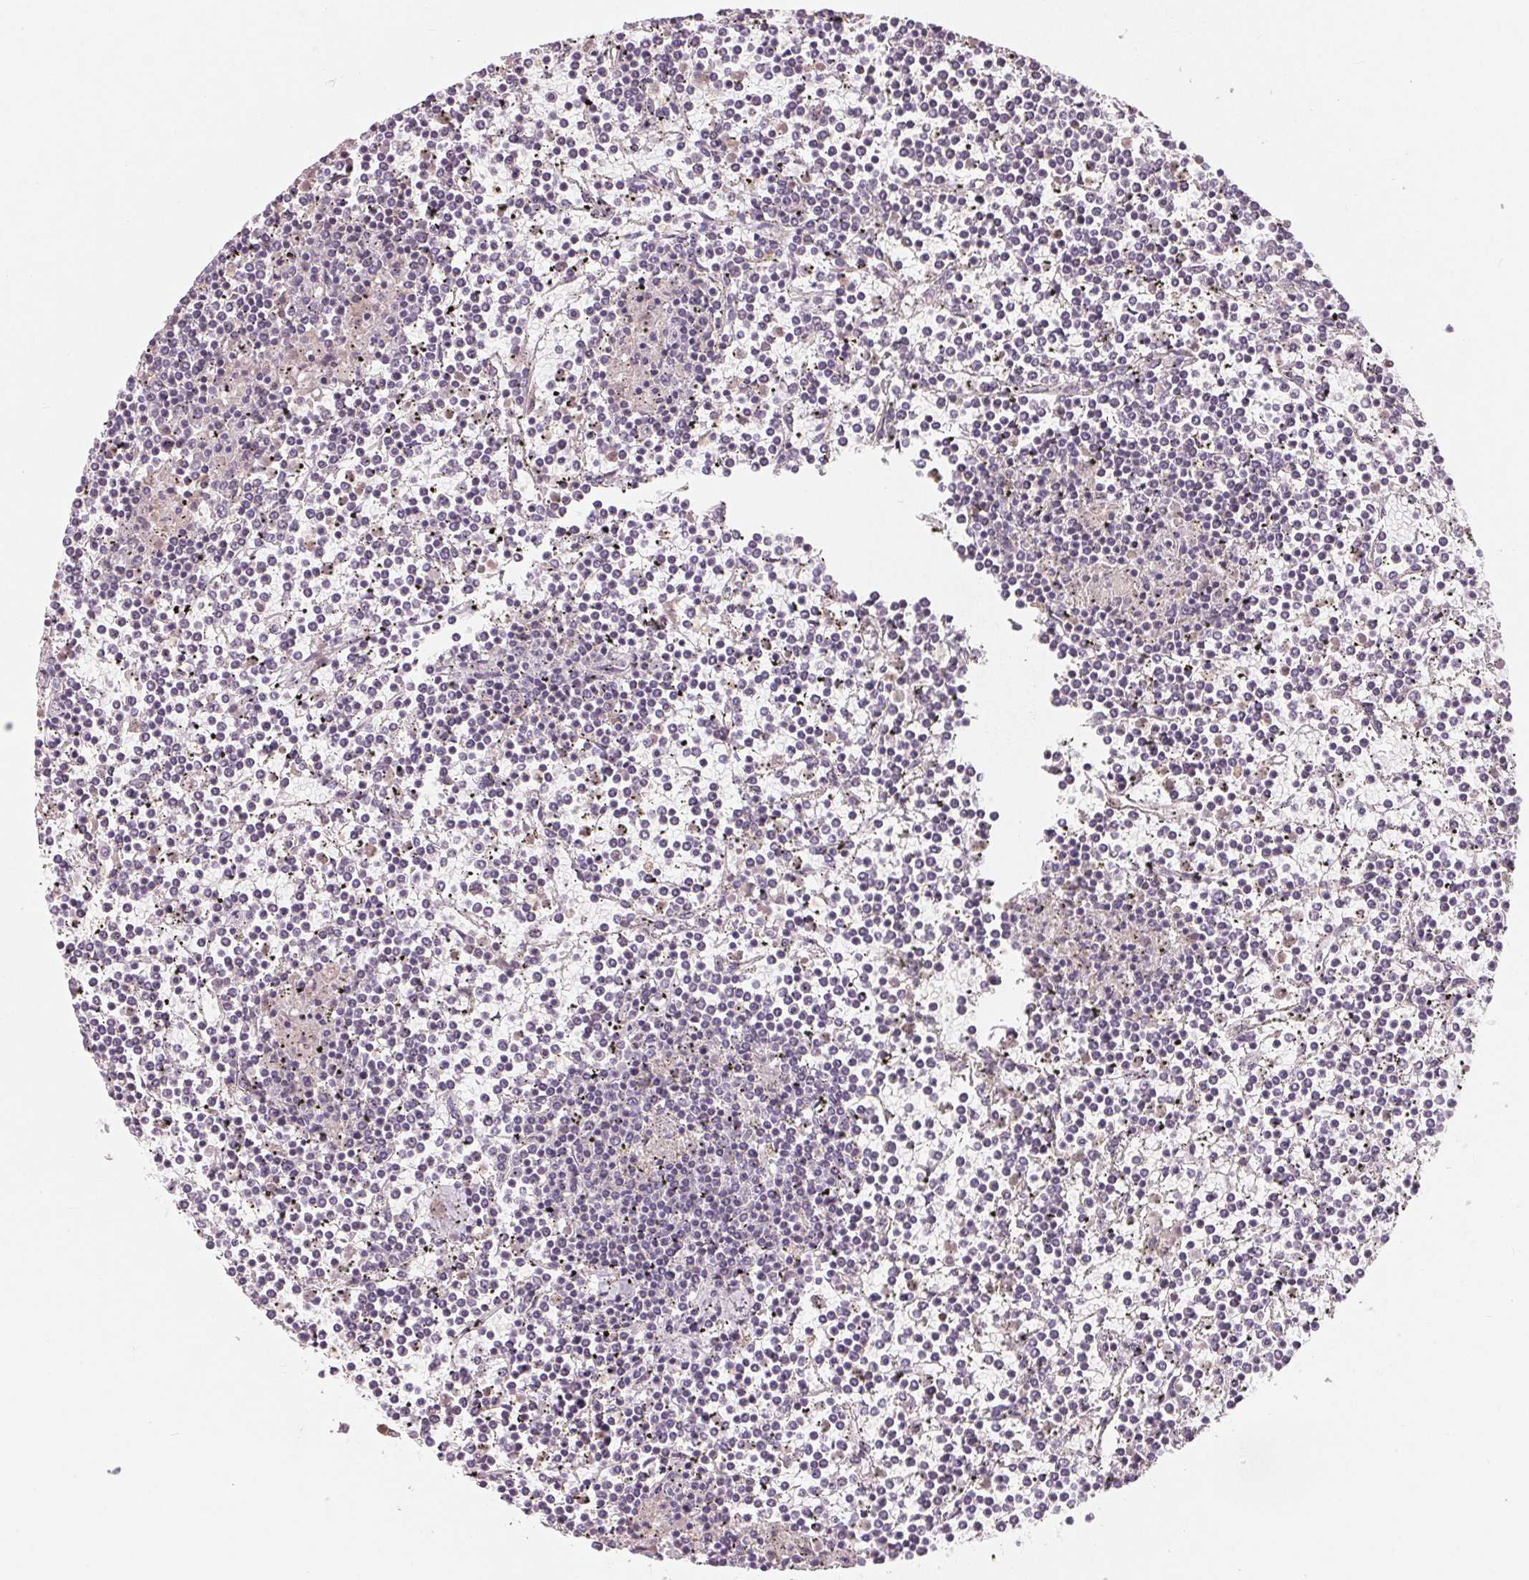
{"staining": {"intensity": "negative", "quantity": "none", "location": "none"}, "tissue": "lymphoma", "cell_type": "Tumor cells", "image_type": "cancer", "snomed": [{"axis": "morphology", "description": "Malignant lymphoma, non-Hodgkin's type, Low grade"}, {"axis": "topography", "description": "Spleen"}], "caption": "A histopathology image of human low-grade malignant lymphoma, non-Hodgkin's type is negative for staining in tumor cells.", "gene": "AQP8", "patient": {"sex": "female", "age": 19}}